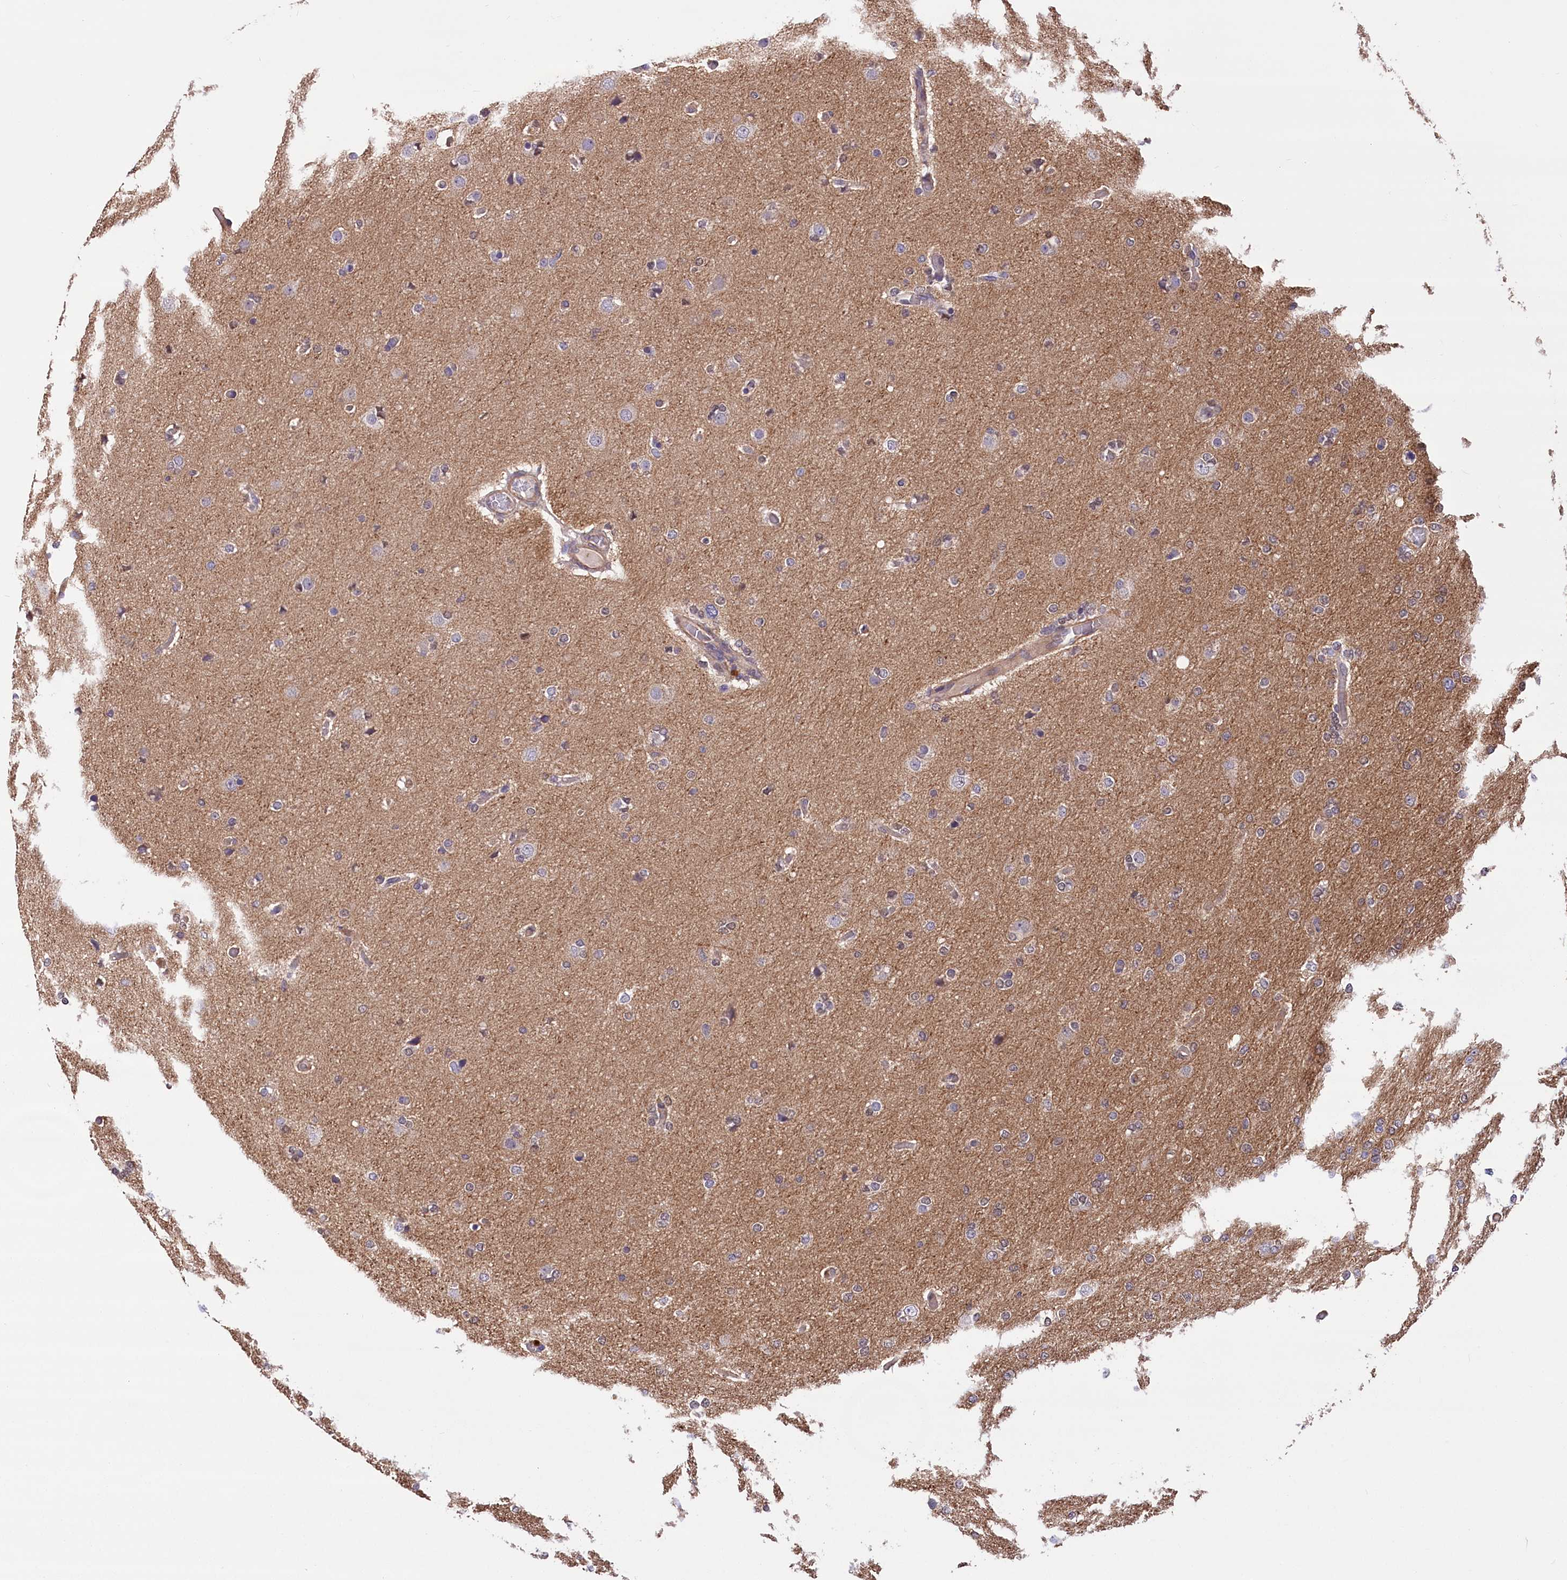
{"staining": {"intensity": "negative", "quantity": "none", "location": "none"}, "tissue": "glioma", "cell_type": "Tumor cells", "image_type": "cancer", "snomed": [{"axis": "morphology", "description": "Glioma, malignant, High grade"}, {"axis": "topography", "description": "Cerebral cortex"}], "caption": "The IHC micrograph has no significant staining in tumor cells of malignant glioma (high-grade) tissue.", "gene": "DPP3", "patient": {"sex": "female", "age": 36}}